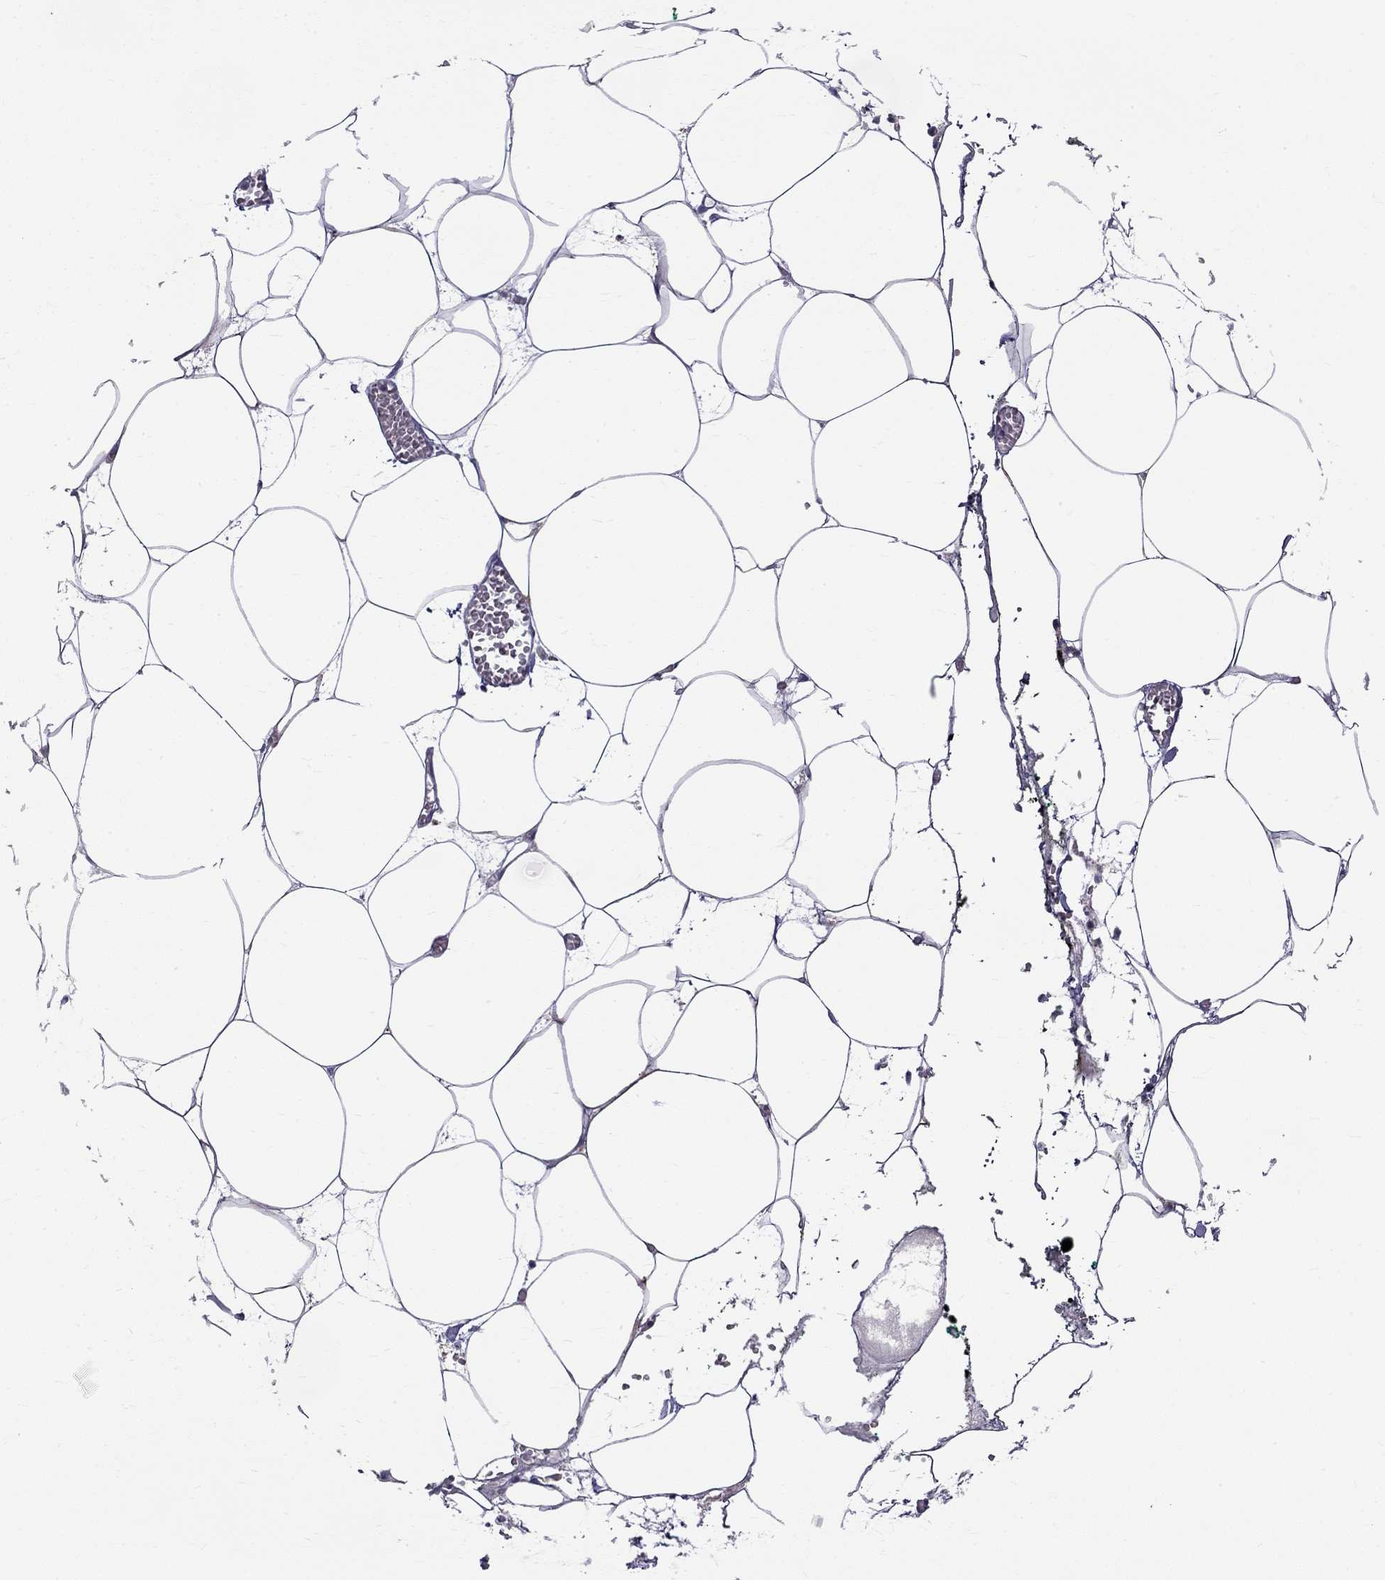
{"staining": {"intensity": "negative", "quantity": "none", "location": "none"}, "tissue": "adipose tissue", "cell_type": "Adipocytes", "image_type": "normal", "snomed": [{"axis": "morphology", "description": "Normal tissue, NOS"}, {"axis": "topography", "description": "Adipose tissue"}, {"axis": "topography", "description": "Pancreas"}, {"axis": "topography", "description": "Peripheral nerve tissue"}], "caption": "Adipose tissue was stained to show a protein in brown. There is no significant expression in adipocytes. (Stains: DAB immunohistochemistry (IHC) with hematoxylin counter stain, Microscopy: brightfield microscopy at high magnification).", "gene": "RTL9", "patient": {"sex": "female", "age": 58}}